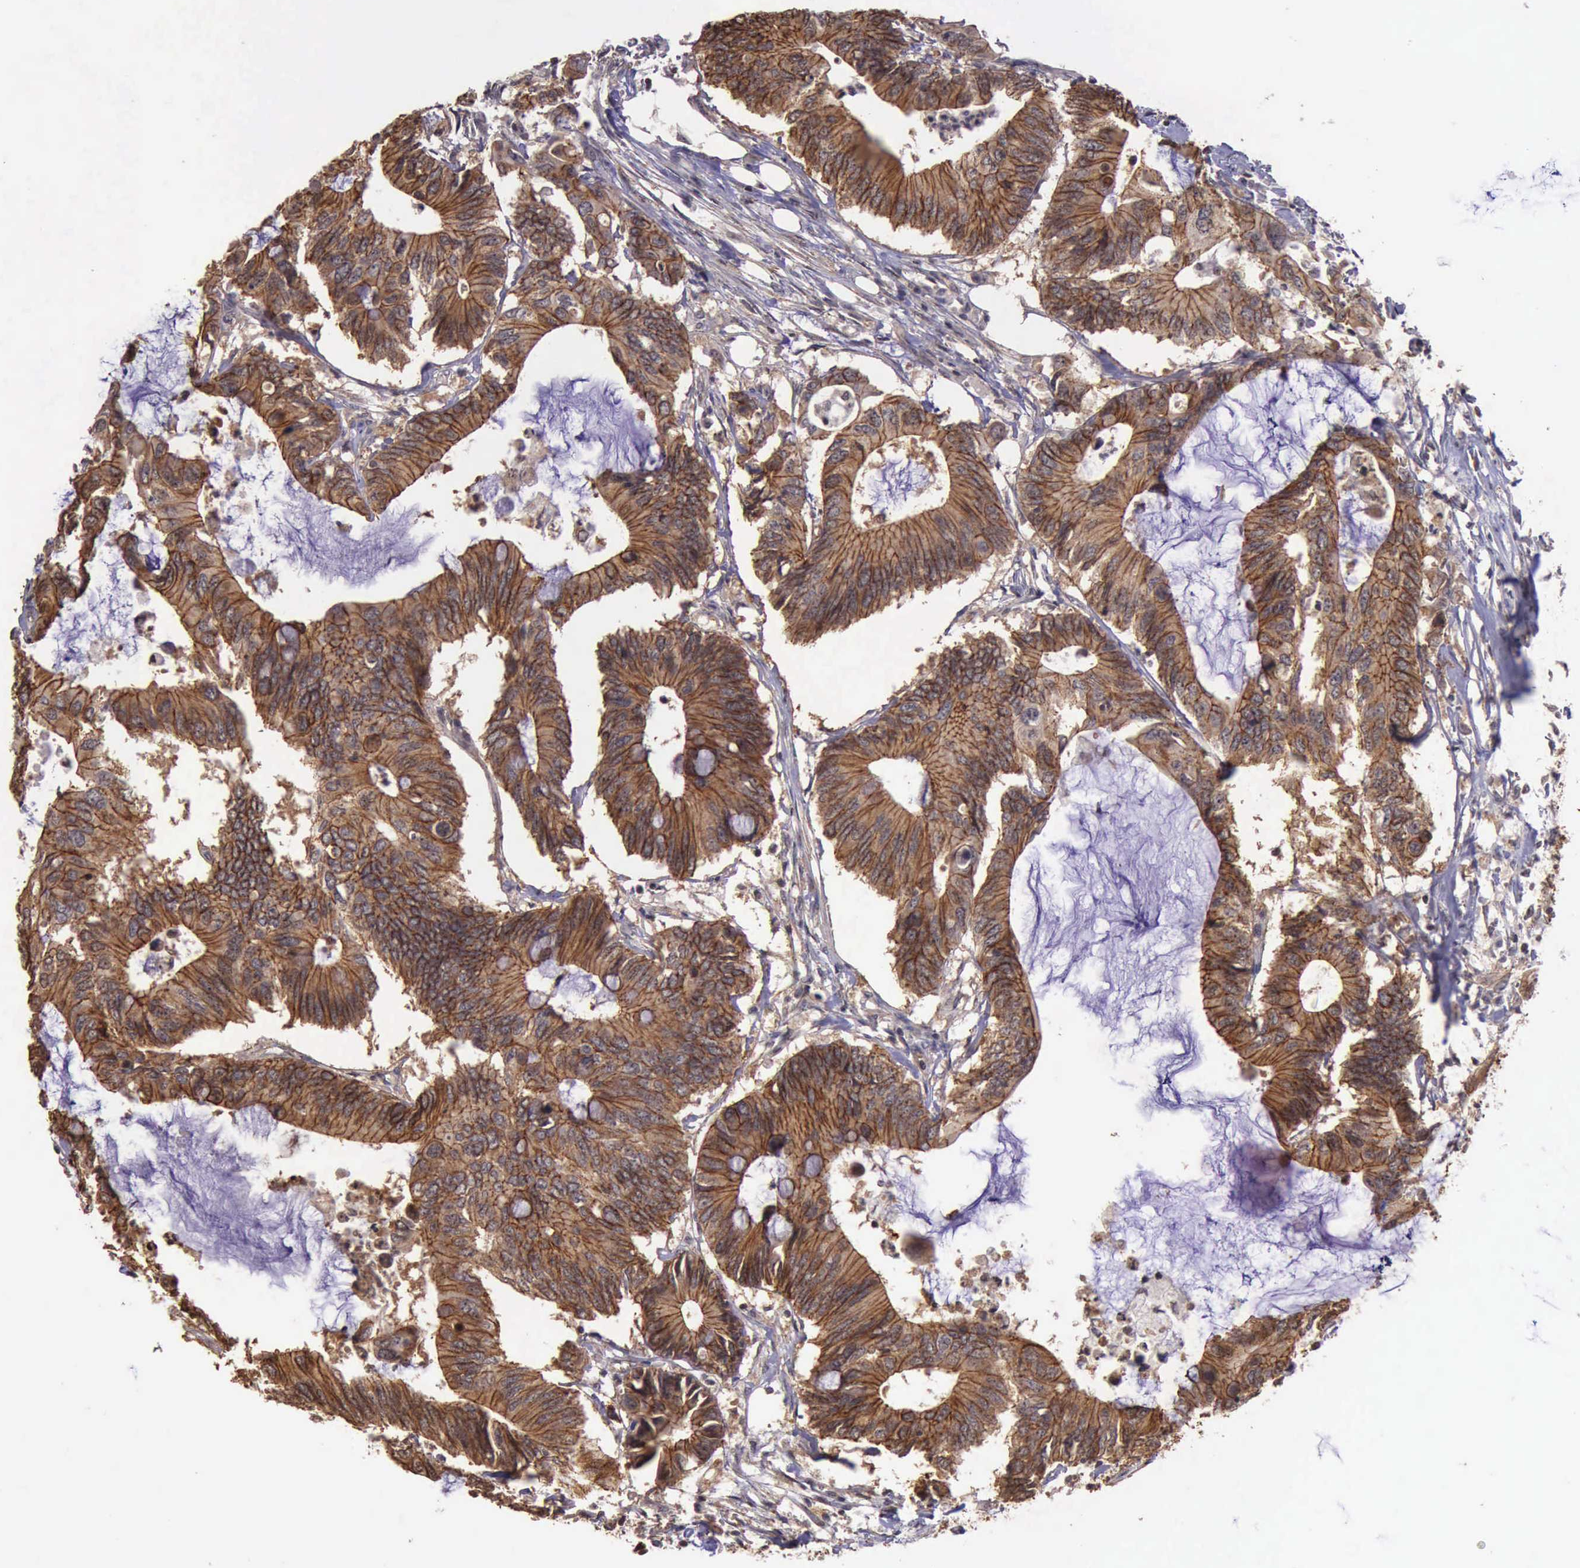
{"staining": {"intensity": "strong", "quantity": ">75%", "location": "cytoplasmic/membranous,nuclear"}, "tissue": "colorectal cancer", "cell_type": "Tumor cells", "image_type": "cancer", "snomed": [{"axis": "morphology", "description": "Adenocarcinoma, NOS"}, {"axis": "topography", "description": "Colon"}], "caption": "Immunohistochemistry (DAB) staining of colorectal adenocarcinoma exhibits strong cytoplasmic/membranous and nuclear protein expression in approximately >75% of tumor cells. (Brightfield microscopy of DAB IHC at high magnification).", "gene": "CTNNB1", "patient": {"sex": "male", "age": 71}}